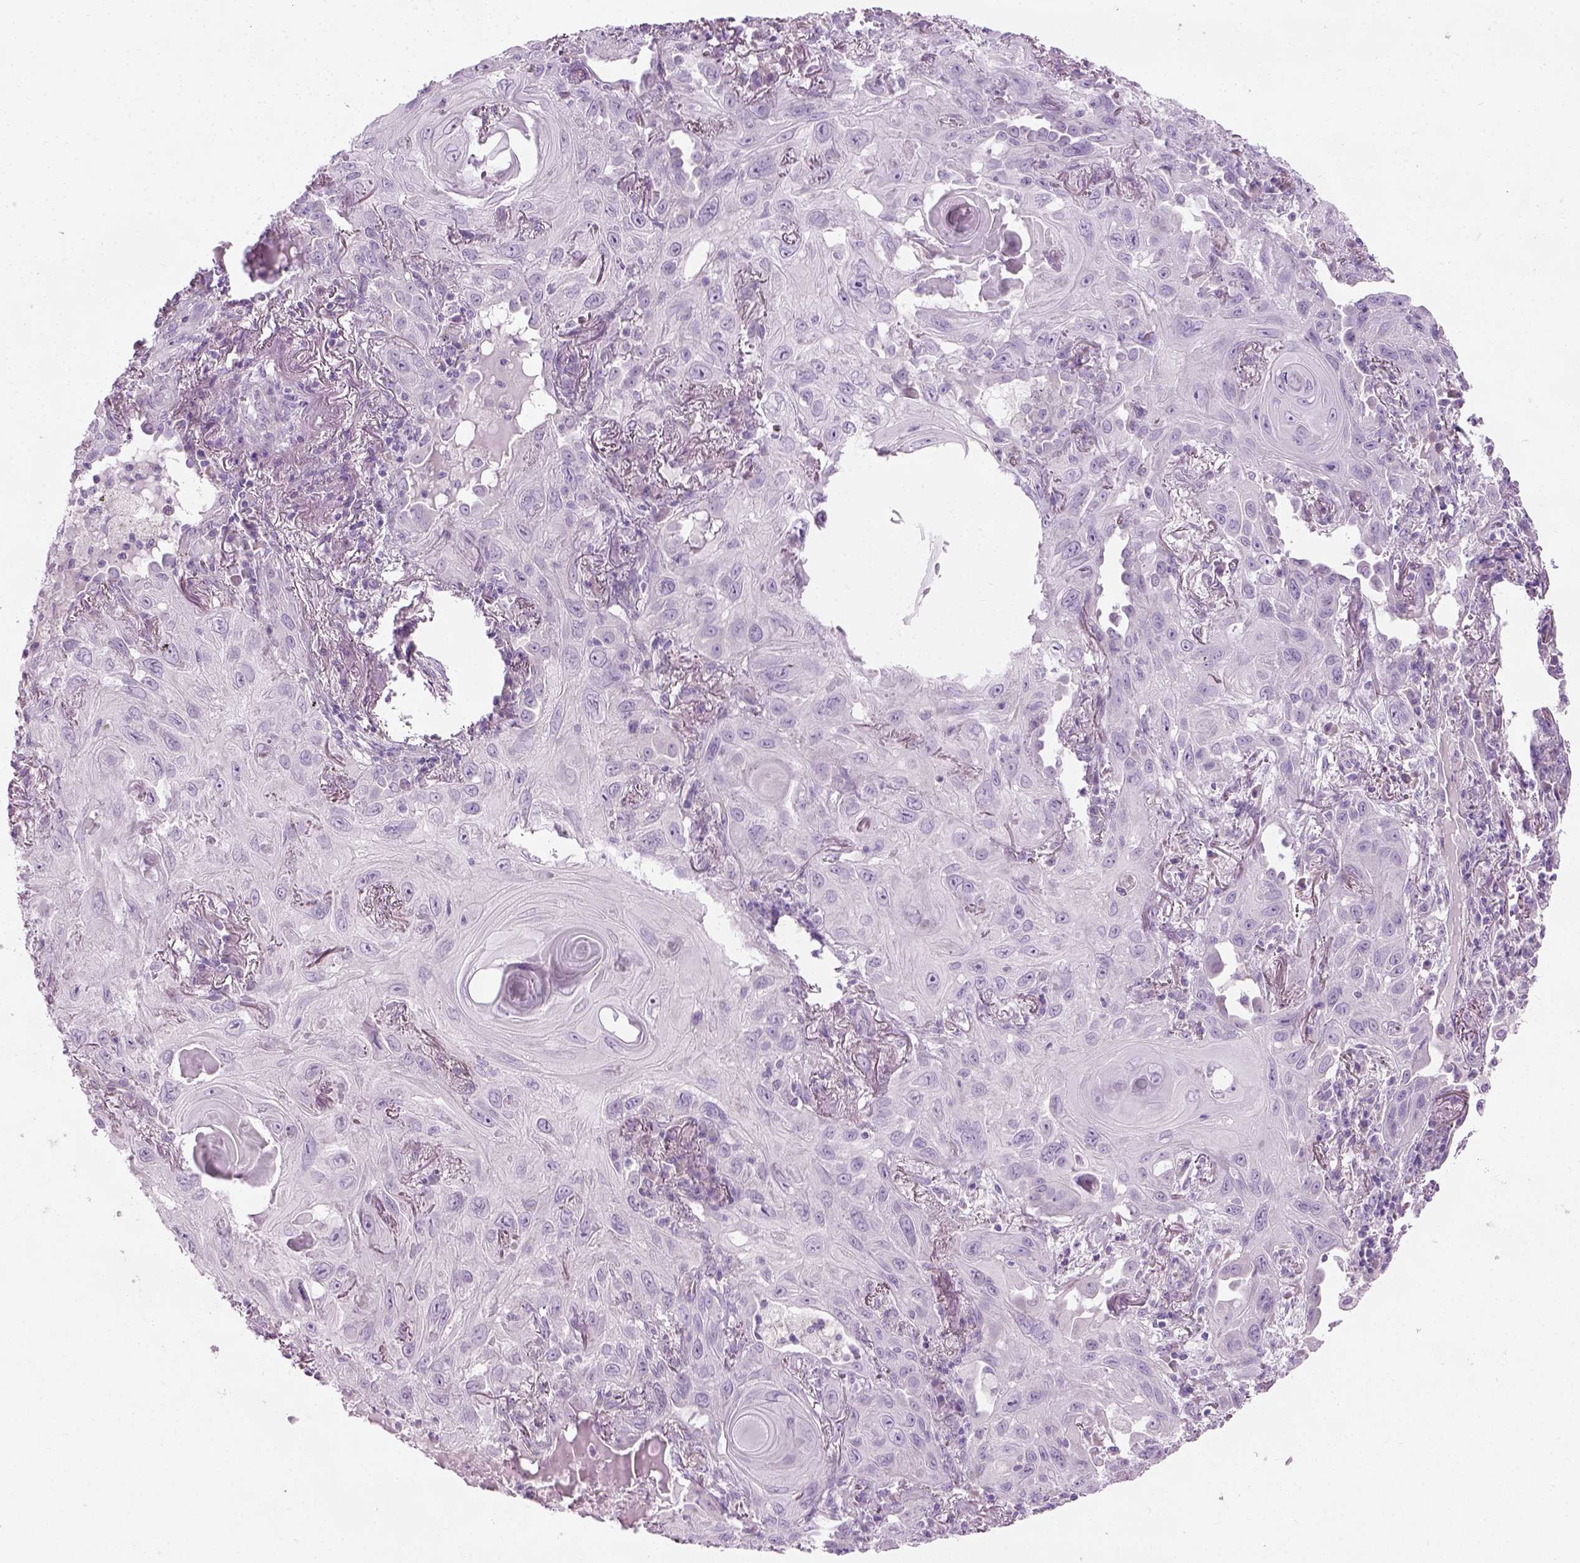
{"staining": {"intensity": "negative", "quantity": "none", "location": "none"}, "tissue": "lung cancer", "cell_type": "Tumor cells", "image_type": "cancer", "snomed": [{"axis": "morphology", "description": "Squamous cell carcinoma, NOS"}, {"axis": "topography", "description": "Lung"}], "caption": "Protein analysis of lung squamous cell carcinoma exhibits no significant positivity in tumor cells.", "gene": "CIBAR2", "patient": {"sex": "male", "age": 79}}